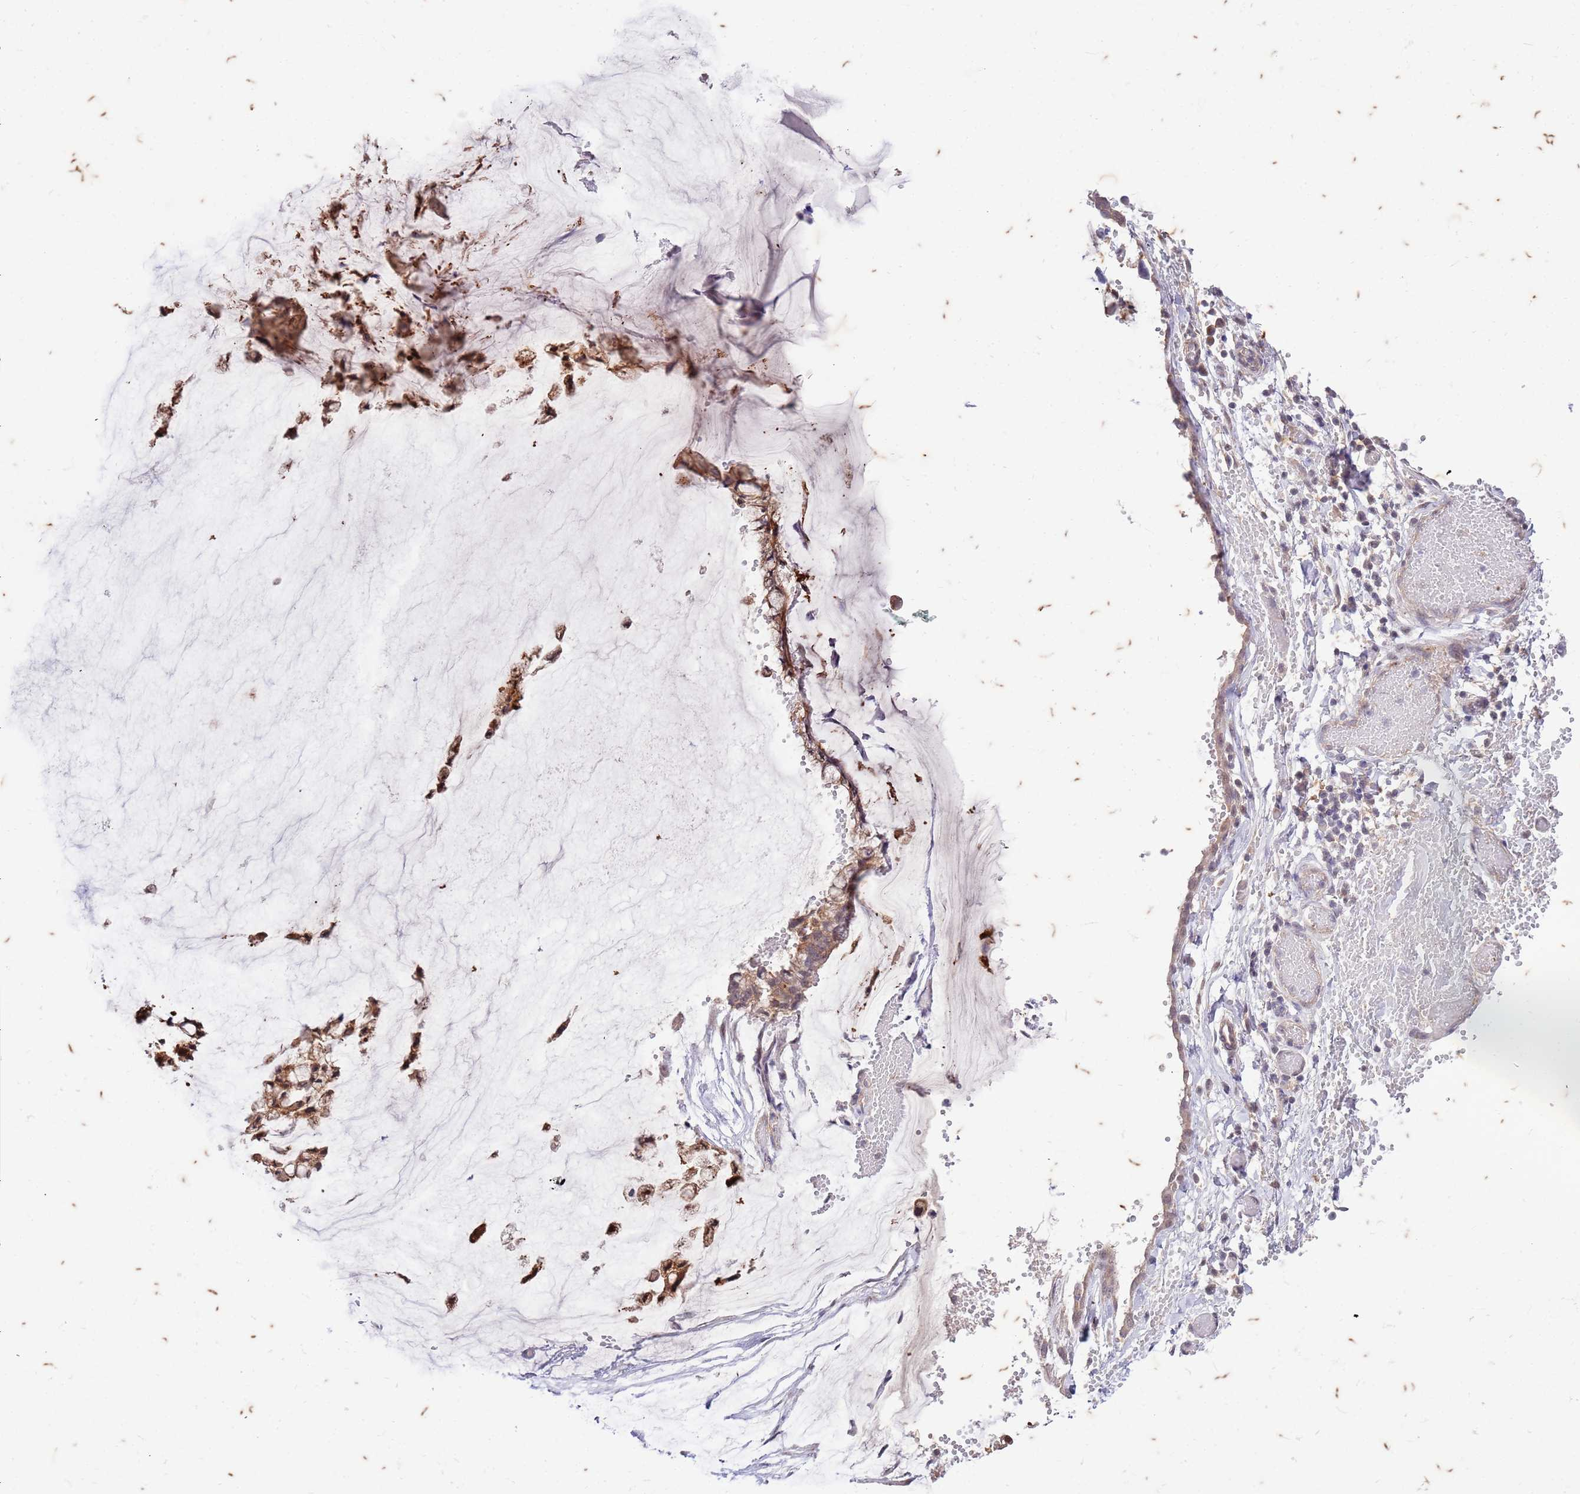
{"staining": {"intensity": "weak", "quantity": ">75%", "location": "cytoplasmic/membranous"}, "tissue": "ovarian cancer", "cell_type": "Tumor cells", "image_type": "cancer", "snomed": [{"axis": "morphology", "description": "Cystadenocarcinoma, mucinous, NOS"}, {"axis": "topography", "description": "Ovary"}], "caption": "Brown immunohistochemical staining in ovarian cancer (mucinous cystadenocarcinoma) demonstrates weak cytoplasmic/membranous staining in about >75% of tumor cells.", "gene": "RAPGEF3", "patient": {"sex": "female", "age": 39}}